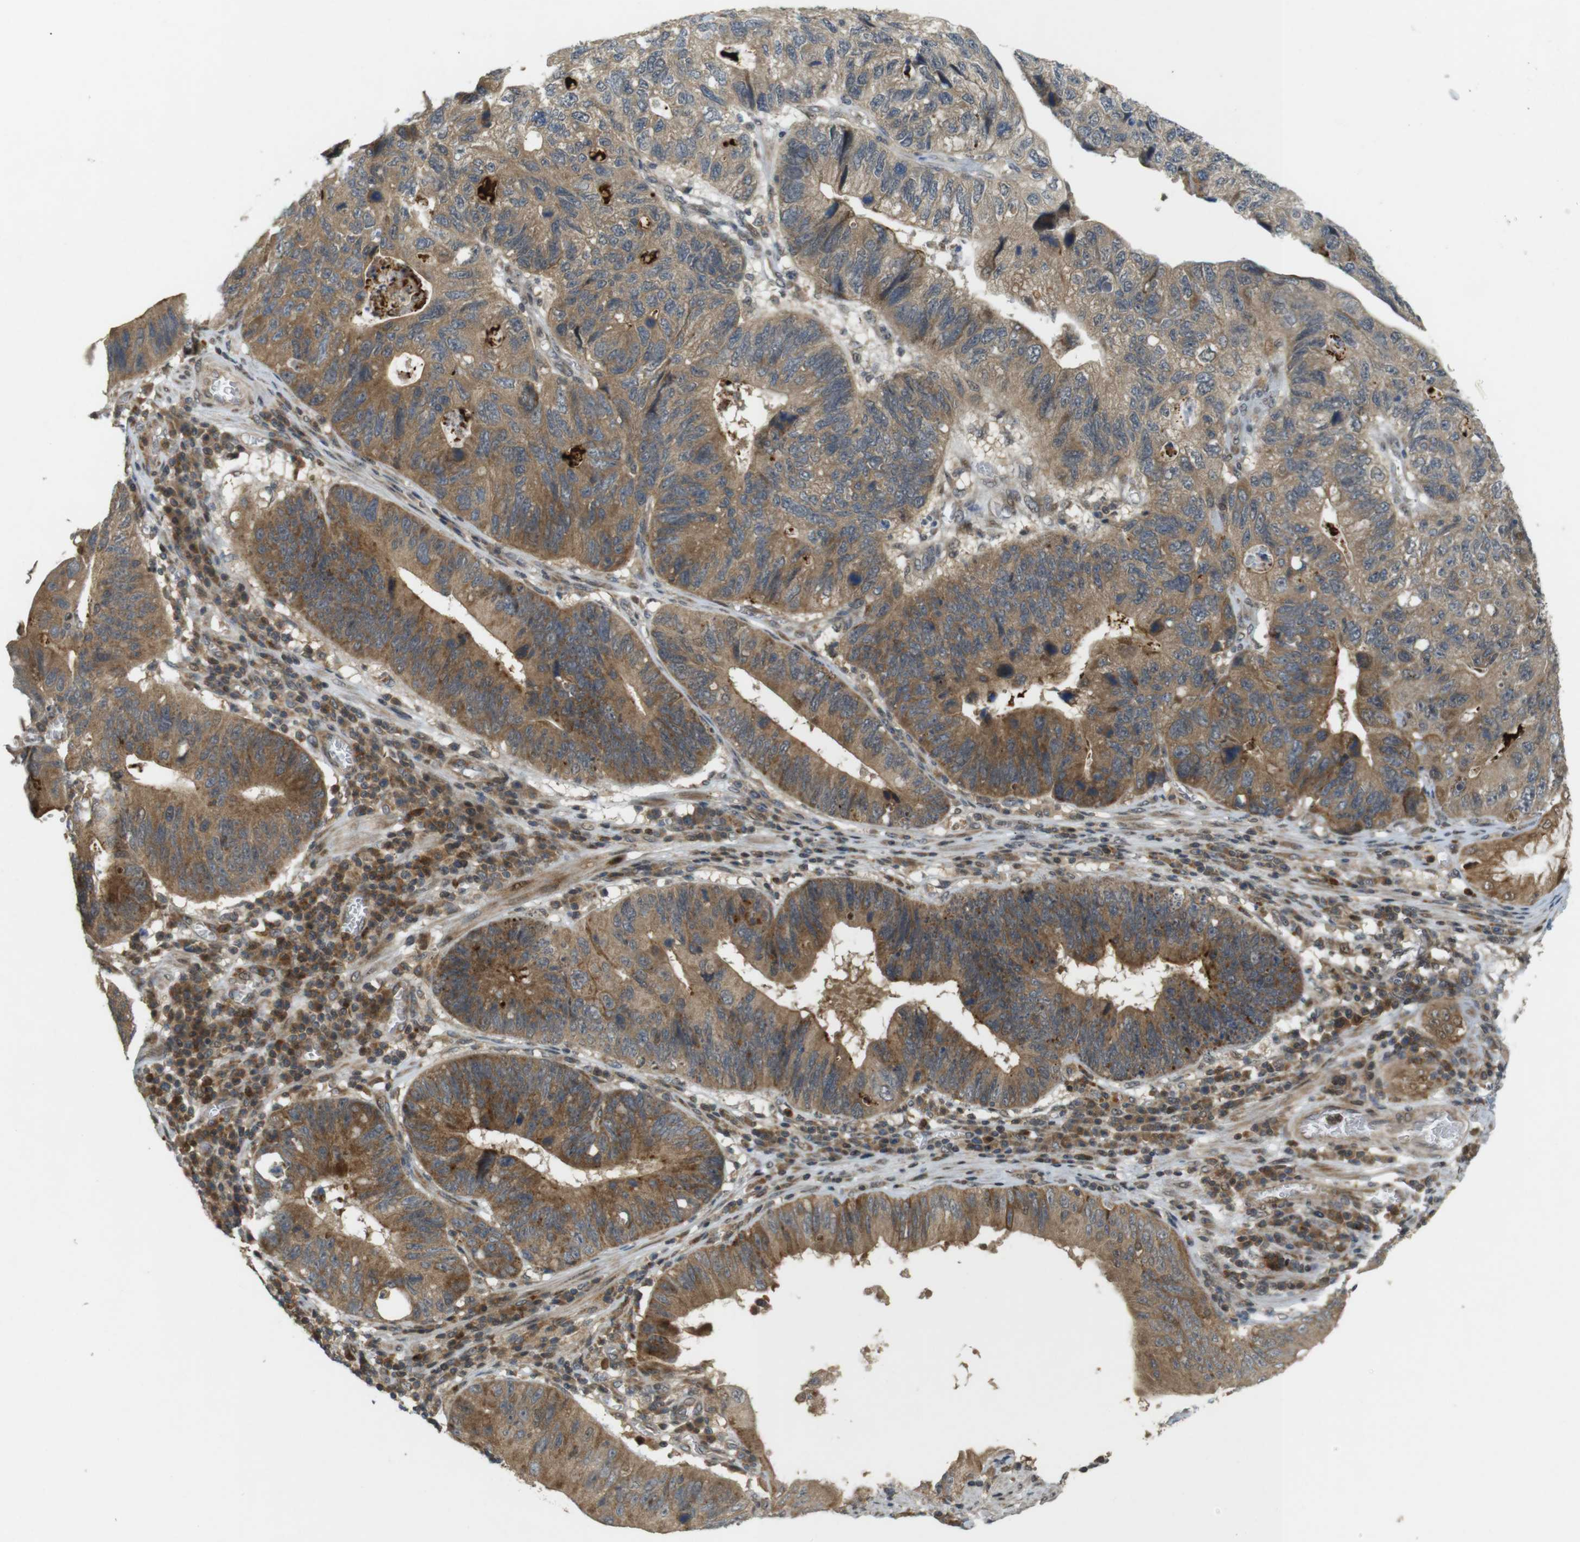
{"staining": {"intensity": "moderate", "quantity": ">75%", "location": "cytoplasmic/membranous"}, "tissue": "stomach cancer", "cell_type": "Tumor cells", "image_type": "cancer", "snomed": [{"axis": "morphology", "description": "Adenocarcinoma, NOS"}, {"axis": "topography", "description": "Stomach"}], "caption": "This image demonstrates stomach cancer (adenocarcinoma) stained with immunohistochemistry to label a protein in brown. The cytoplasmic/membranous of tumor cells show moderate positivity for the protein. Nuclei are counter-stained blue.", "gene": "TMX3", "patient": {"sex": "male", "age": 59}}